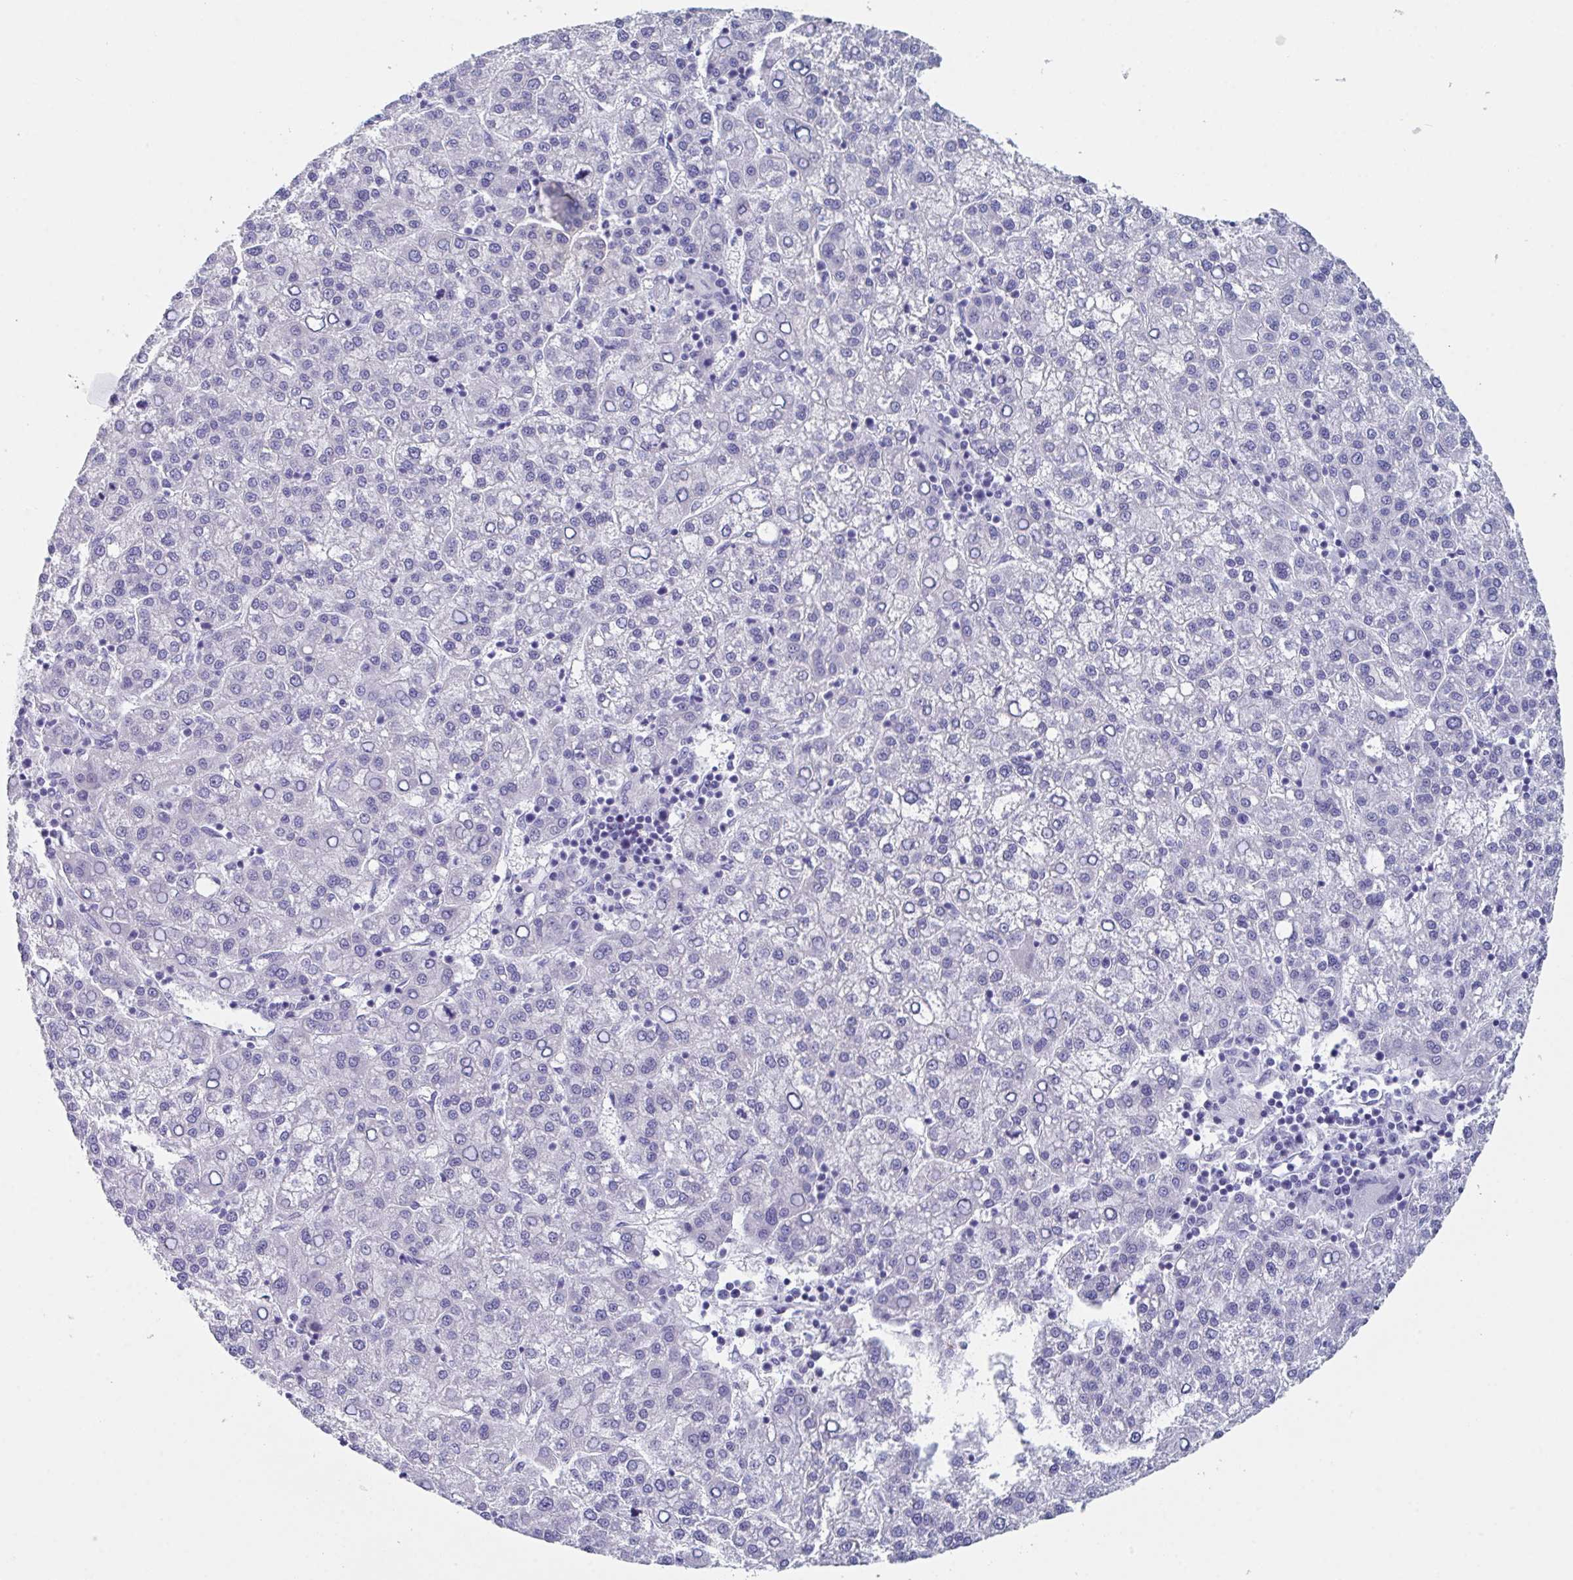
{"staining": {"intensity": "negative", "quantity": "none", "location": "none"}, "tissue": "liver cancer", "cell_type": "Tumor cells", "image_type": "cancer", "snomed": [{"axis": "morphology", "description": "Carcinoma, Hepatocellular, NOS"}, {"axis": "topography", "description": "Liver"}], "caption": "This is an IHC photomicrograph of hepatocellular carcinoma (liver). There is no staining in tumor cells.", "gene": "ZPBP", "patient": {"sex": "female", "age": 58}}